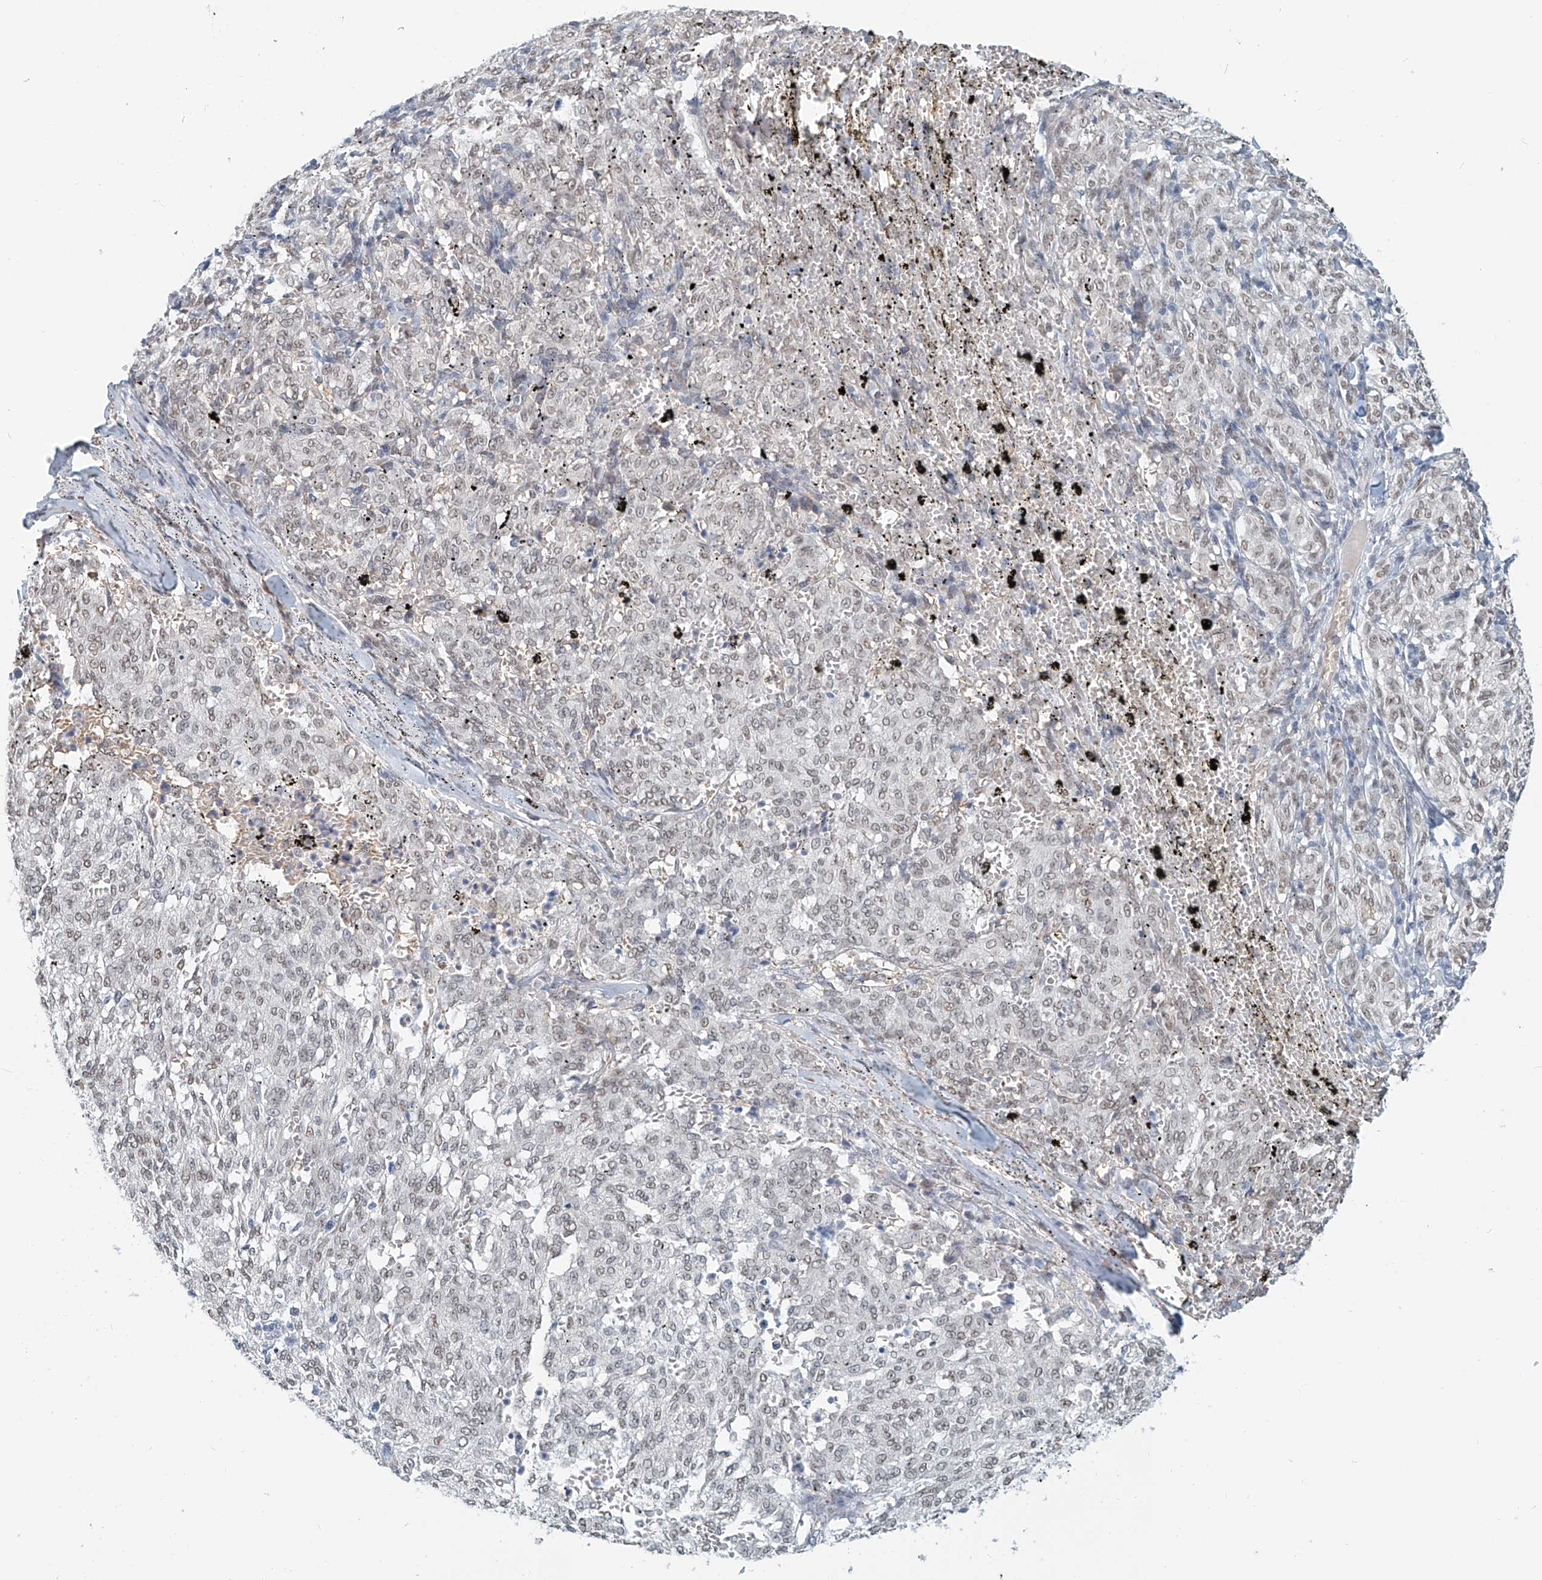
{"staining": {"intensity": "weak", "quantity": "<25%", "location": "nuclear"}, "tissue": "melanoma", "cell_type": "Tumor cells", "image_type": "cancer", "snomed": [{"axis": "morphology", "description": "Malignant melanoma, NOS"}, {"axis": "topography", "description": "Skin"}], "caption": "A micrograph of human malignant melanoma is negative for staining in tumor cells.", "gene": "SASH1", "patient": {"sex": "female", "age": 72}}